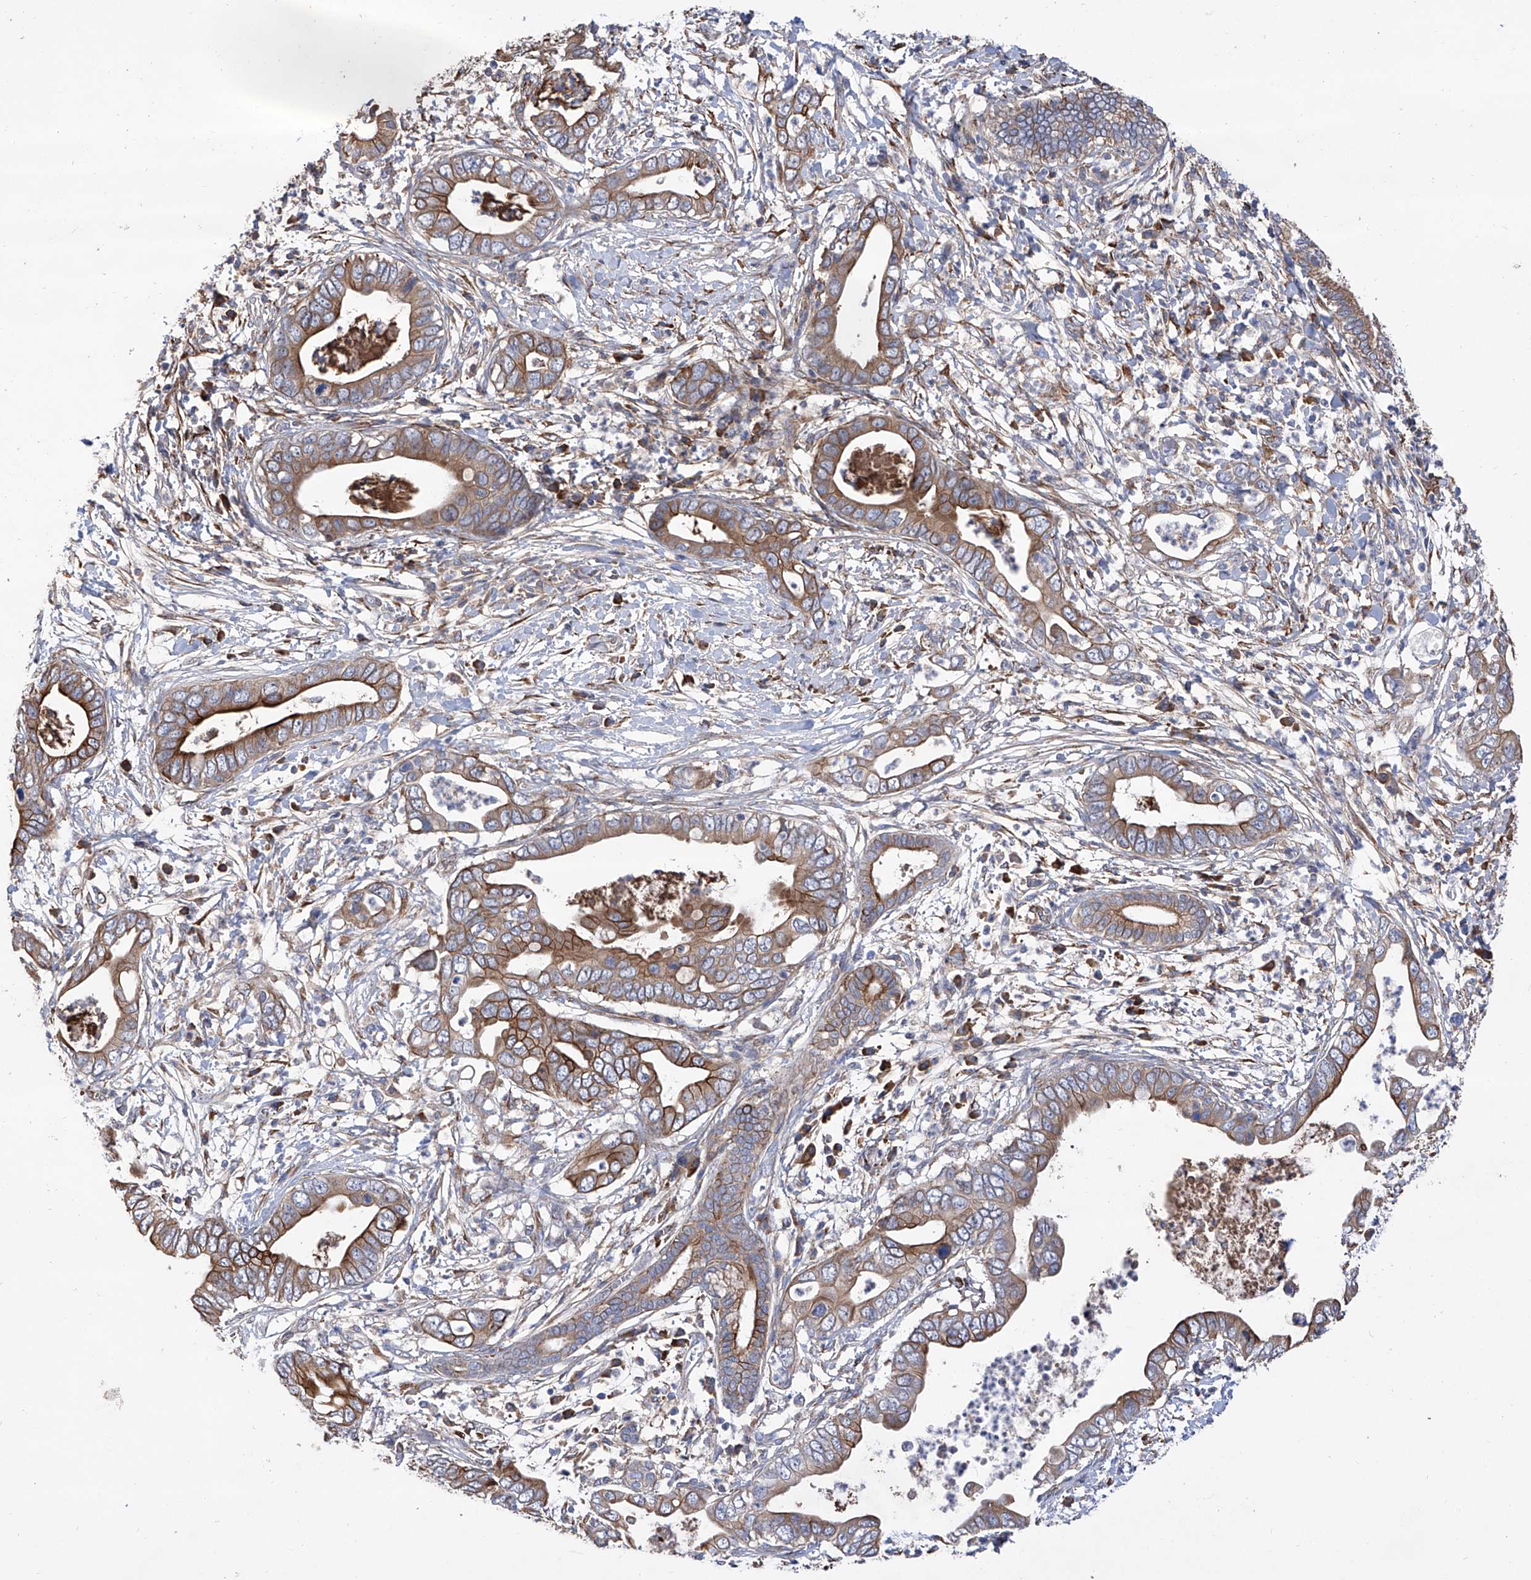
{"staining": {"intensity": "moderate", "quantity": ">75%", "location": "cytoplasmic/membranous"}, "tissue": "pancreatic cancer", "cell_type": "Tumor cells", "image_type": "cancer", "snomed": [{"axis": "morphology", "description": "Adenocarcinoma, NOS"}, {"axis": "topography", "description": "Pancreas"}], "caption": "Human pancreatic cancer stained with a protein marker demonstrates moderate staining in tumor cells.", "gene": "INPP5B", "patient": {"sex": "male", "age": 75}}